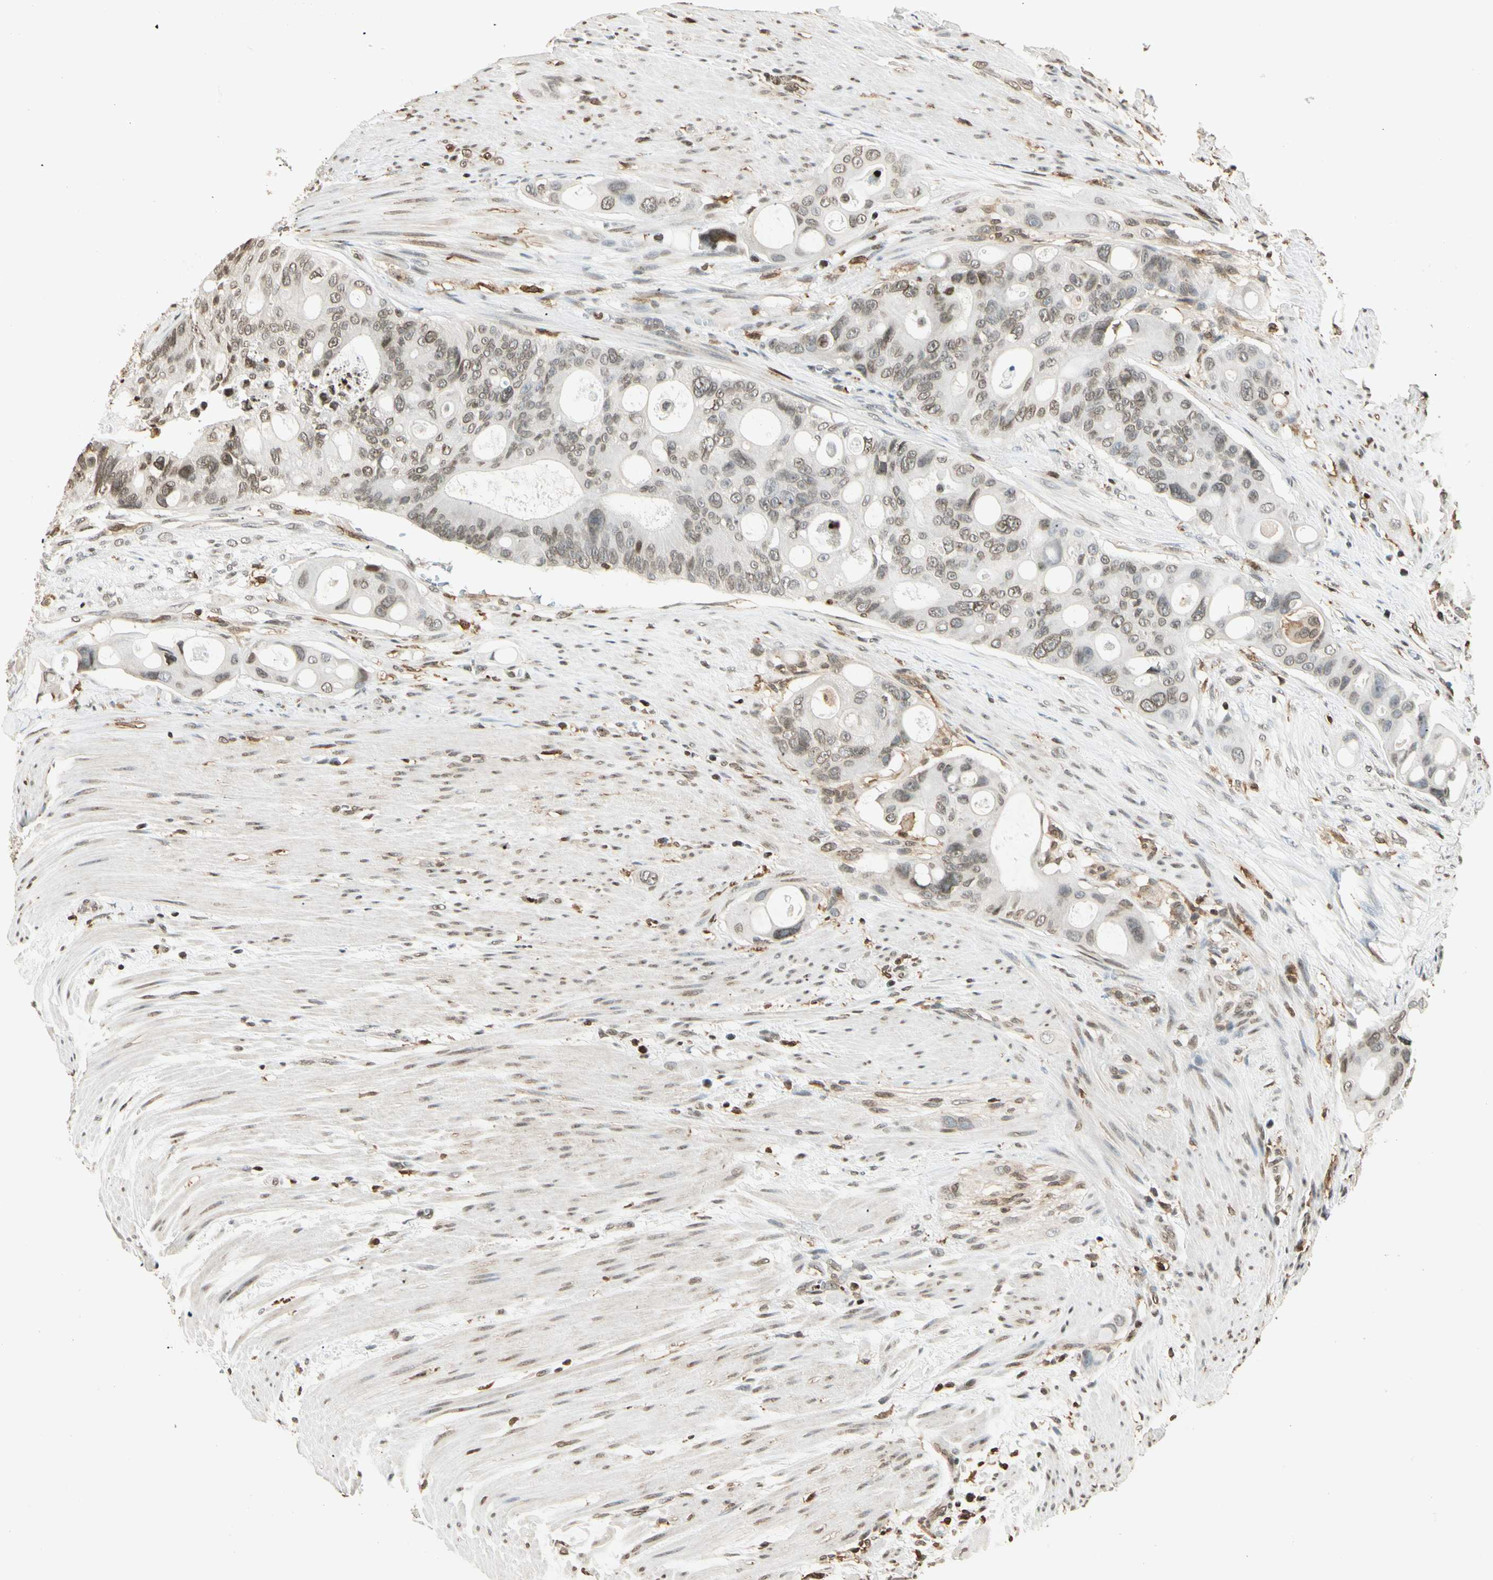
{"staining": {"intensity": "weak", "quantity": ">75%", "location": "nuclear"}, "tissue": "colorectal cancer", "cell_type": "Tumor cells", "image_type": "cancer", "snomed": [{"axis": "morphology", "description": "Adenocarcinoma, NOS"}, {"axis": "topography", "description": "Colon"}], "caption": "A high-resolution histopathology image shows immunohistochemistry staining of adenocarcinoma (colorectal), which demonstrates weak nuclear staining in approximately >75% of tumor cells.", "gene": "FER", "patient": {"sex": "female", "age": 57}}